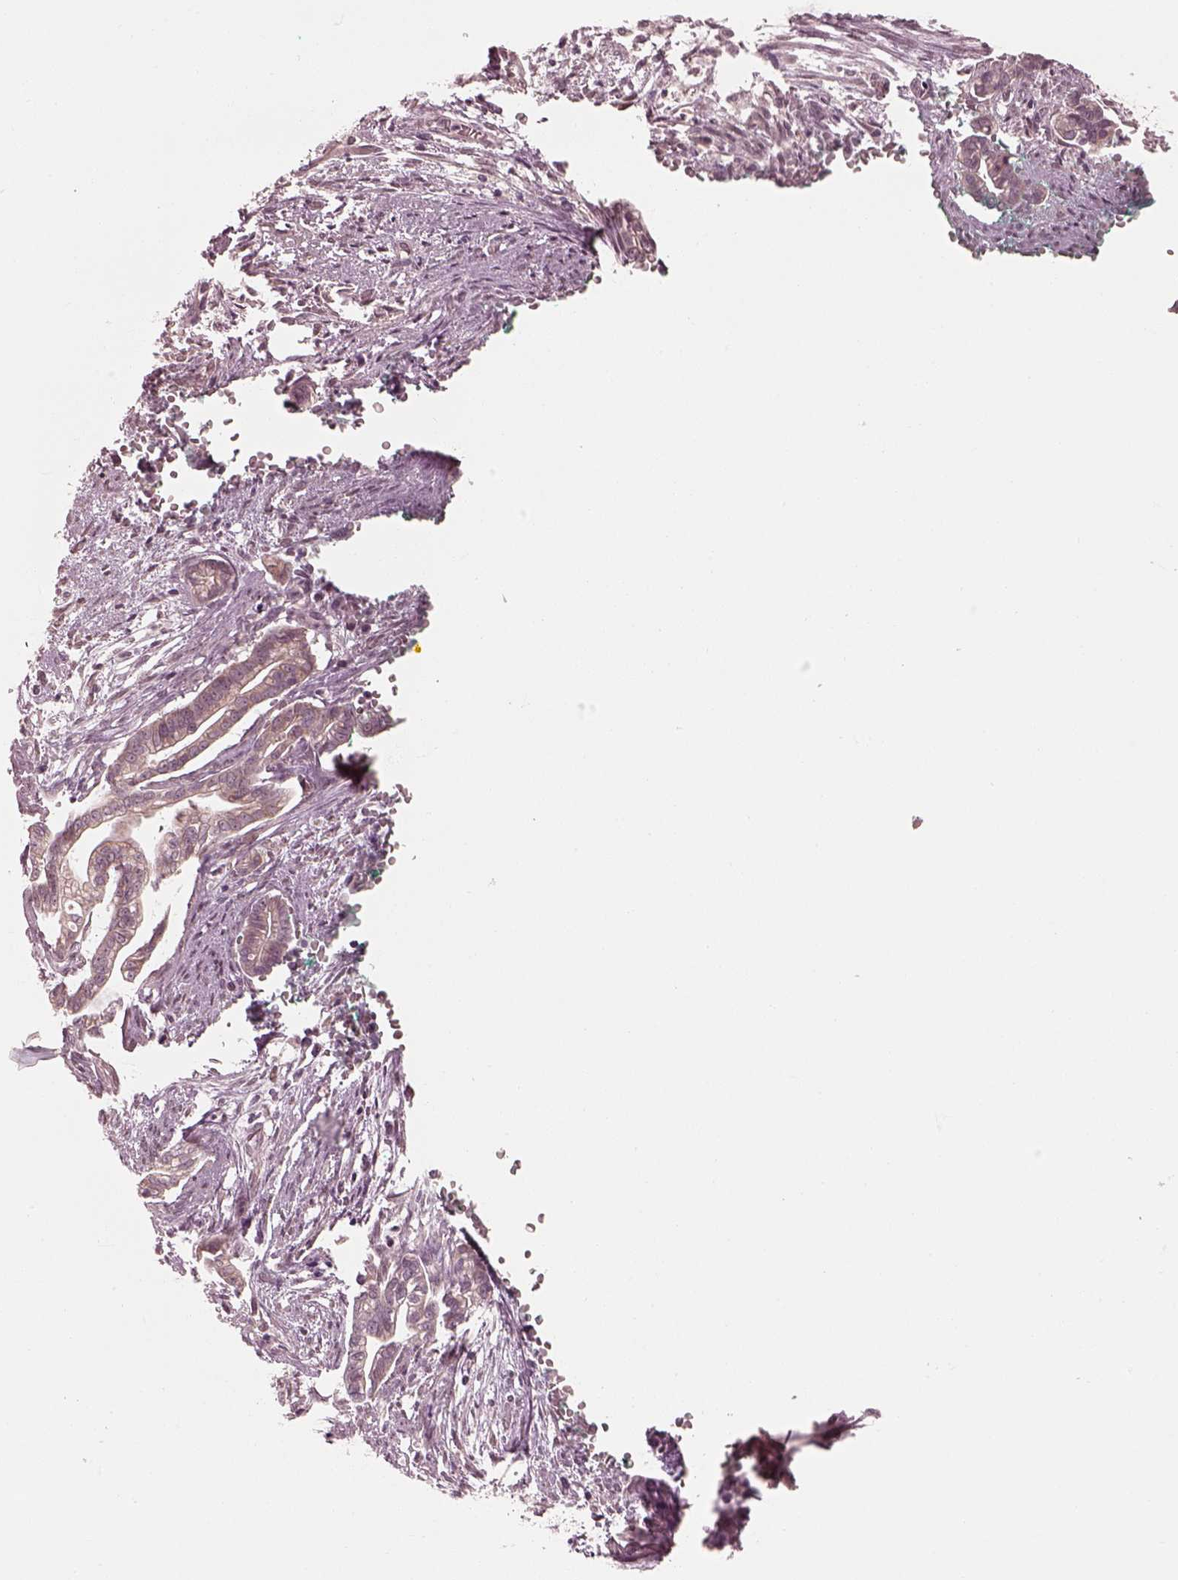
{"staining": {"intensity": "weak", "quantity": "<25%", "location": "cytoplasmic/membranous"}, "tissue": "cervical cancer", "cell_type": "Tumor cells", "image_type": "cancer", "snomed": [{"axis": "morphology", "description": "Adenocarcinoma, NOS"}, {"axis": "topography", "description": "Cervix"}], "caption": "Cervical cancer (adenocarcinoma) stained for a protein using immunohistochemistry (IHC) exhibits no expression tumor cells.", "gene": "IQCB1", "patient": {"sex": "female", "age": 62}}